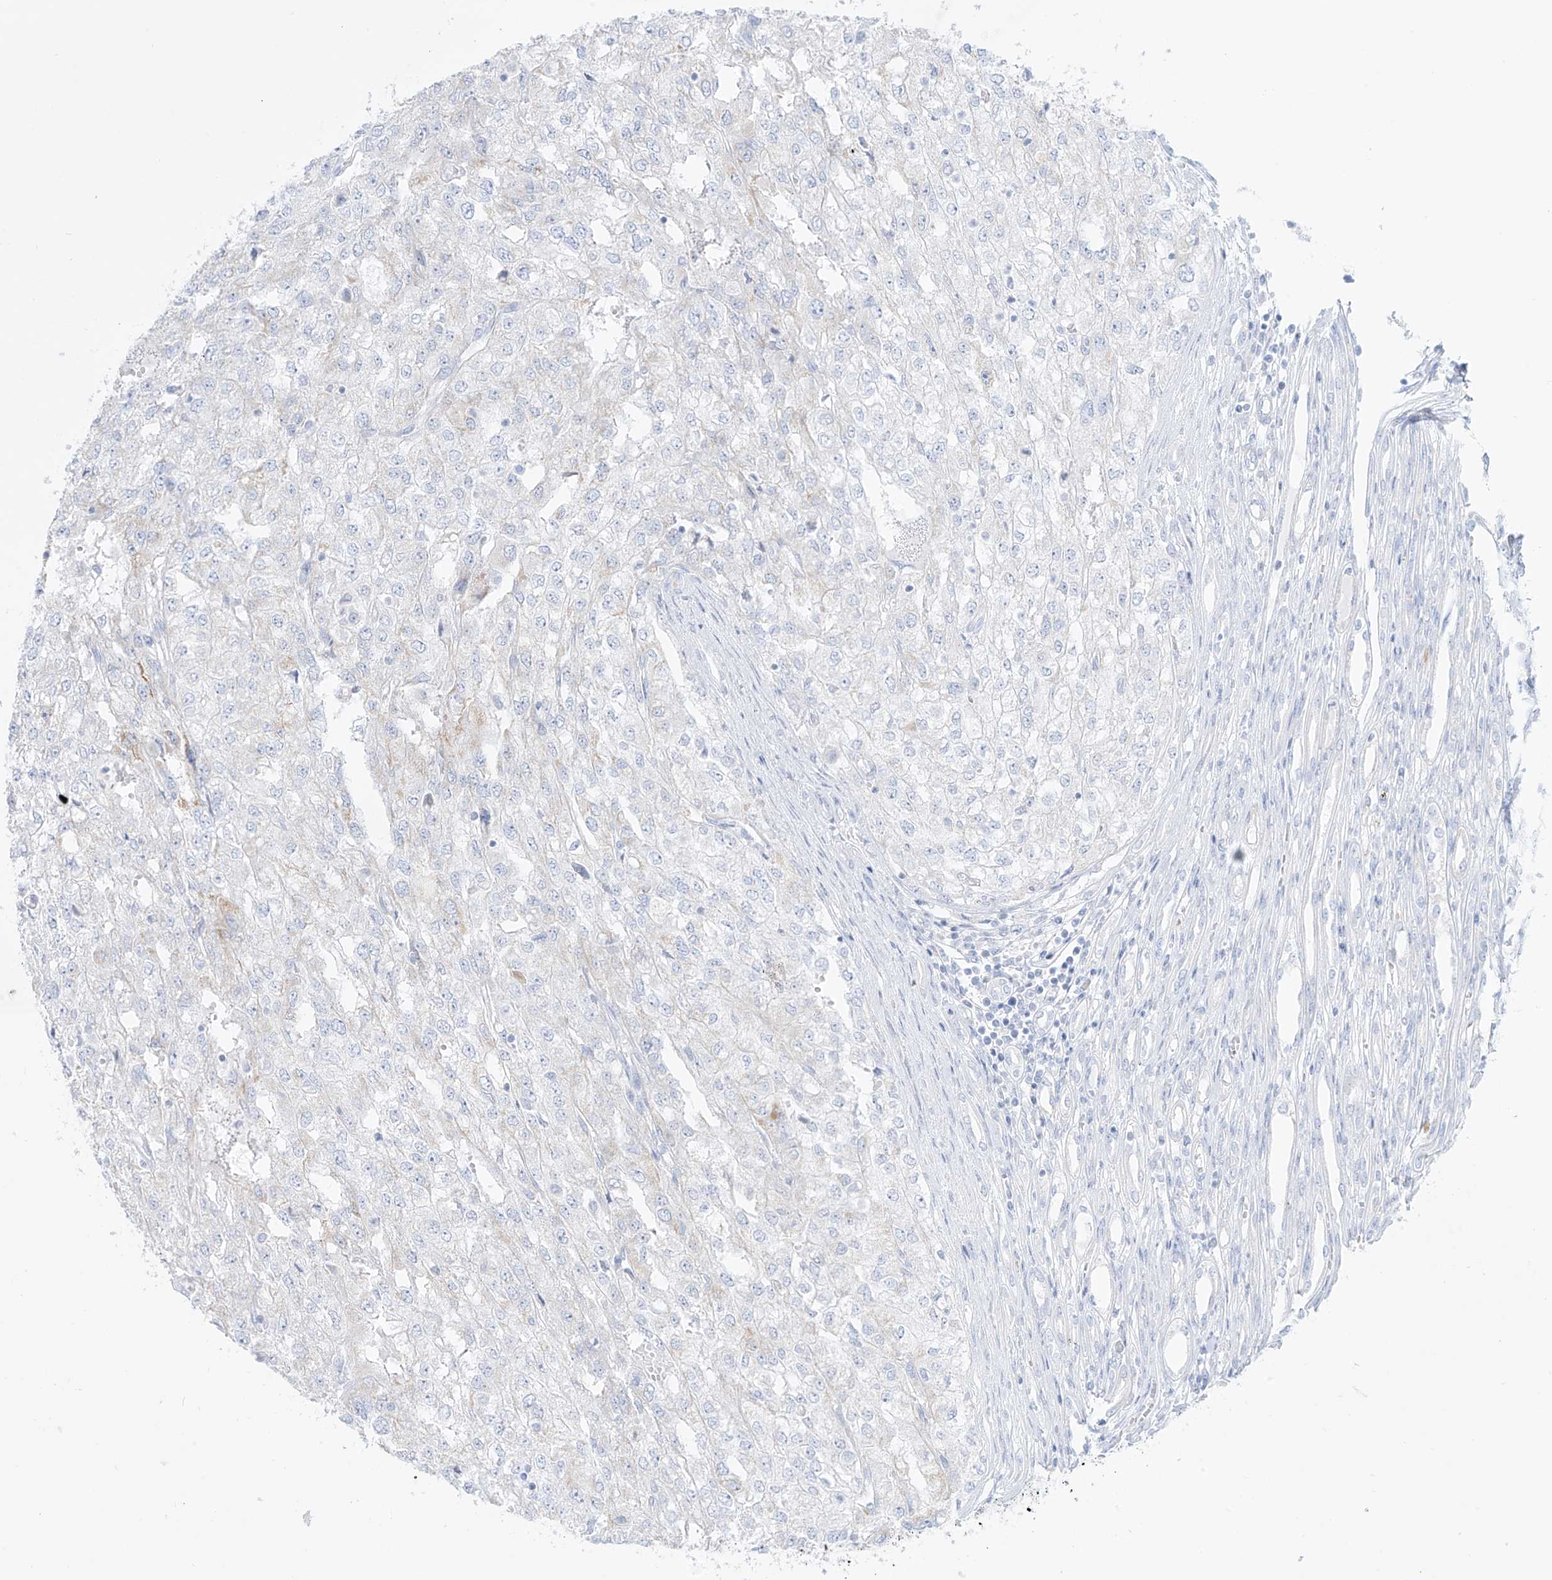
{"staining": {"intensity": "negative", "quantity": "none", "location": "none"}, "tissue": "renal cancer", "cell_type": "Tumor cells", "image_type": "cancer", "snomed": [{"axis": "morphology", "description": "Adenocarcinoma, NOS"}, {"axis": "topography", "description": "Kidney"}], "caption": "Immunohistochemistry photomicrograph of human renal cancer (adenocarcinoma) stained for a protein (brown), which shows no positivity in tumor cells.", "gene": "SLC26A3", "patient": {"sex": "female", "age": 54}}